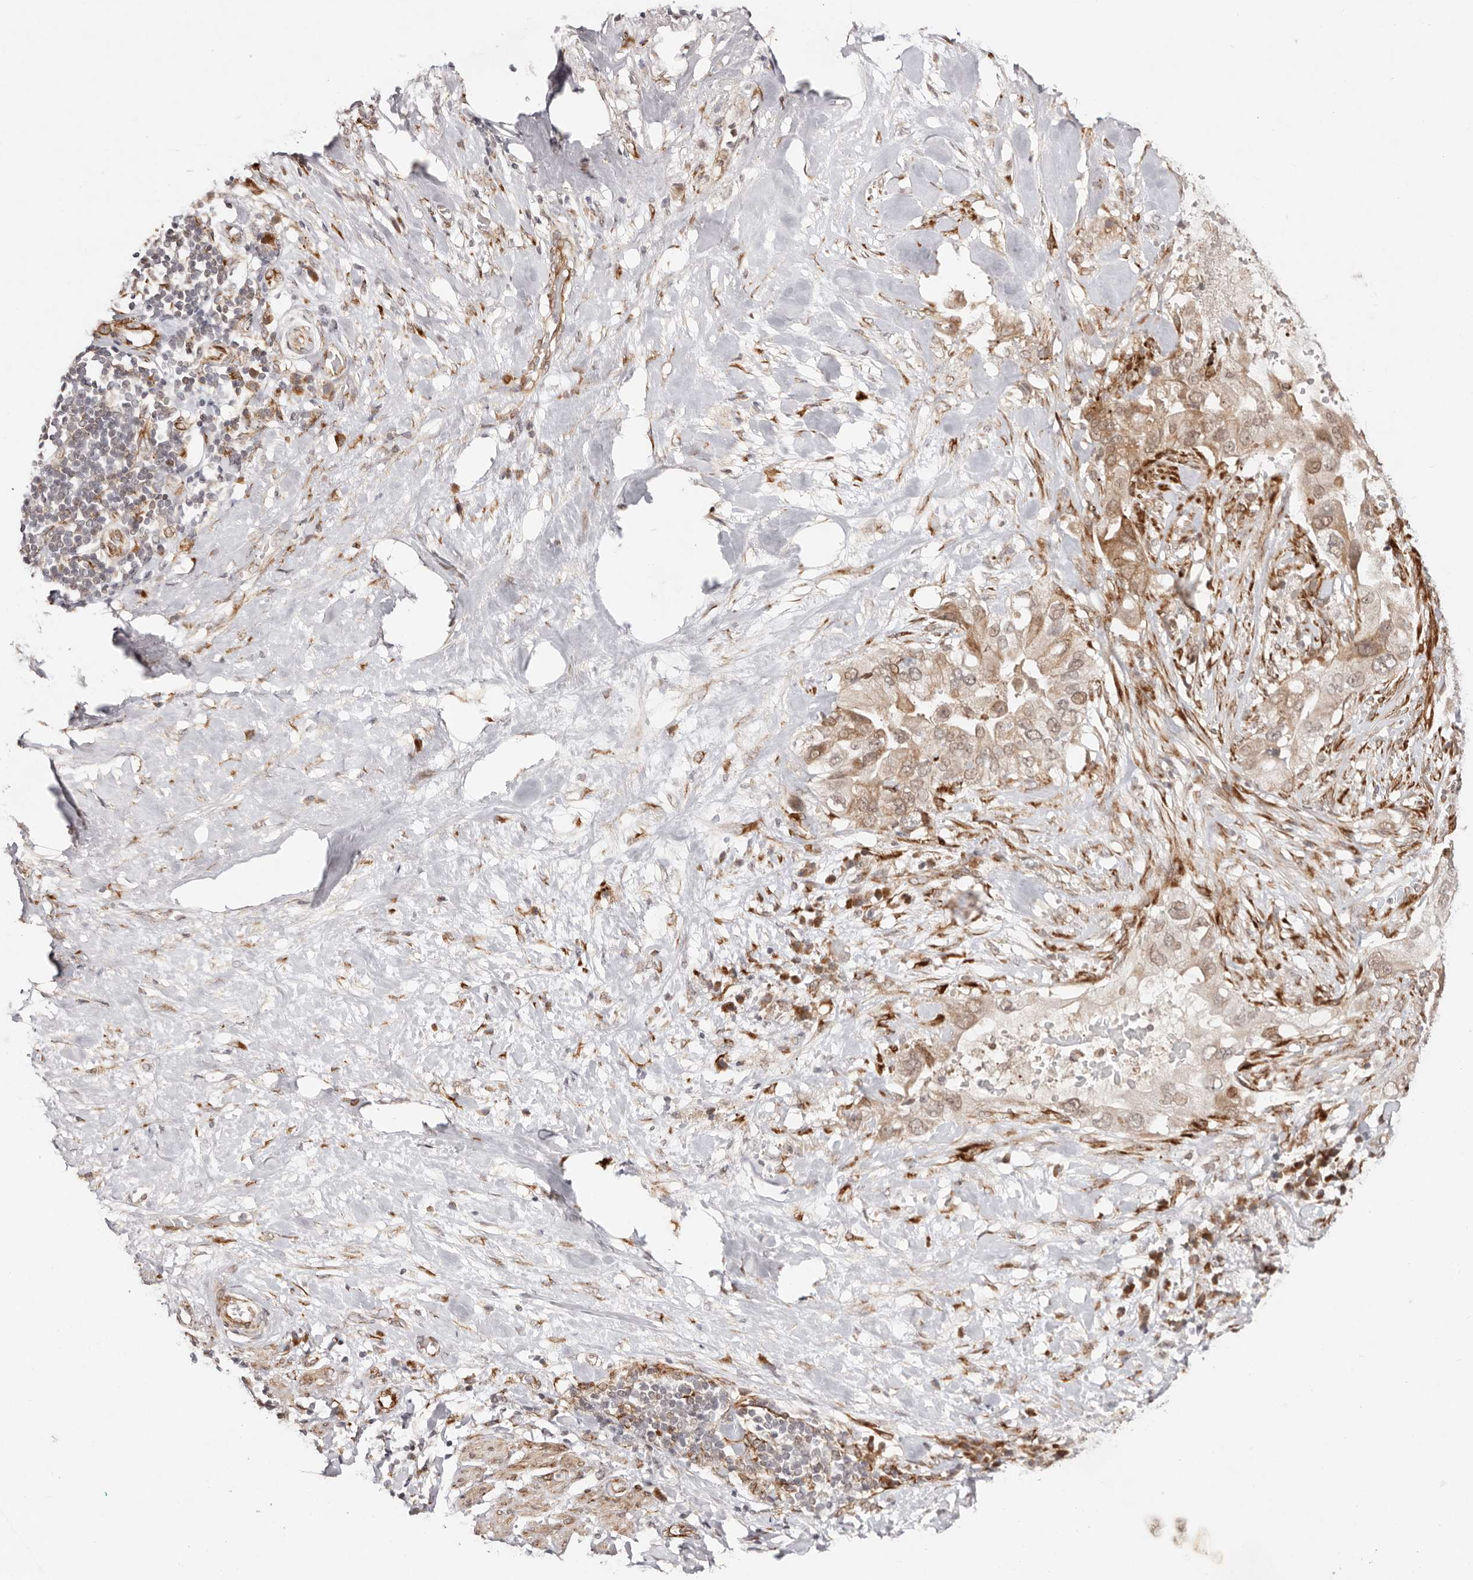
{"staining": {"intensity": "moderate", "quantity": ">75%", "location": "cytoplasmic/membranous"}, "tissue": "pancreatic cancer", "cell_type": "Tumor cells", "image_type": "cancer", "snomed": [{"axis": "morphology", "description": "Inflammation, NOS"}, {"axis": "morphology", "description": "Adenocarcinoma, NOS"}, {"axis": "topography", "description": "Pancreas"}], "caption": "Immunohistochemical staining of human pancreatic cancer reveals moderate cytoplasmic/membranous protein positivity in approximately >75% of tumor cells. The protein is shown in brown color, while the nuclei are stained blue.", "gene": "BCL2L15", "patient": {"sex": "female", "age": 56}}